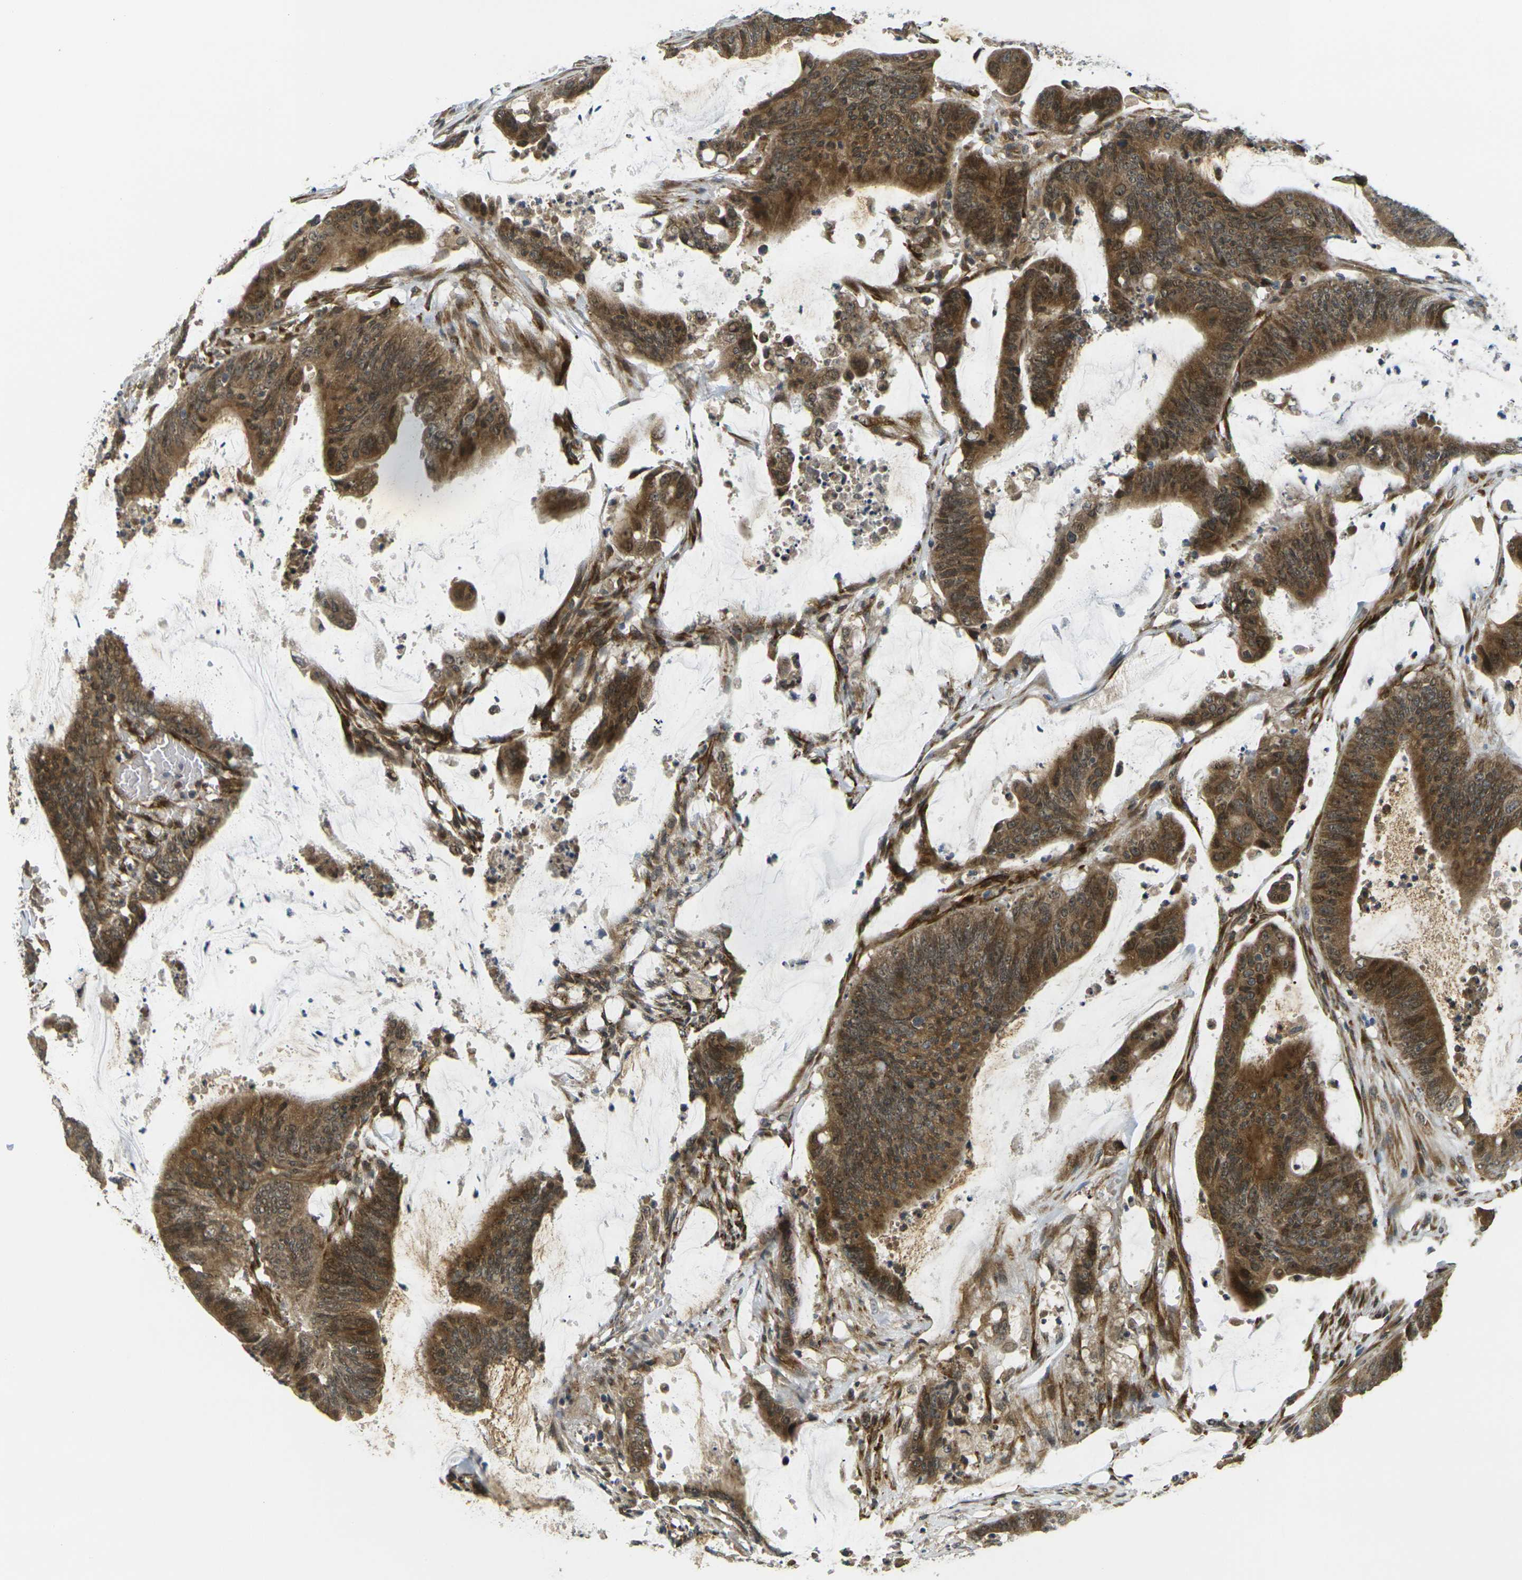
{"staining": {"intensity": "strong", "quantity": ">75%", "location": "cytoplasmic/membranous"}, "tissue": "colorectal cancer", "cell_type": "Tumor cells", "image_type": "cancer", "snomed": [{"axis": "morphology", "description": "Adenocarcinoma, NOS"}, {"axis": "topography", "description": "Rectum"}], "caption": "This is an image of immunohistochemistry staining of adenocarcinoma (colorectal), which shows strong expression in the cytoplasmic/membranous of tumor cells.", "gene": "FUT11", "patient": {"sex": "female", "age": 66}}